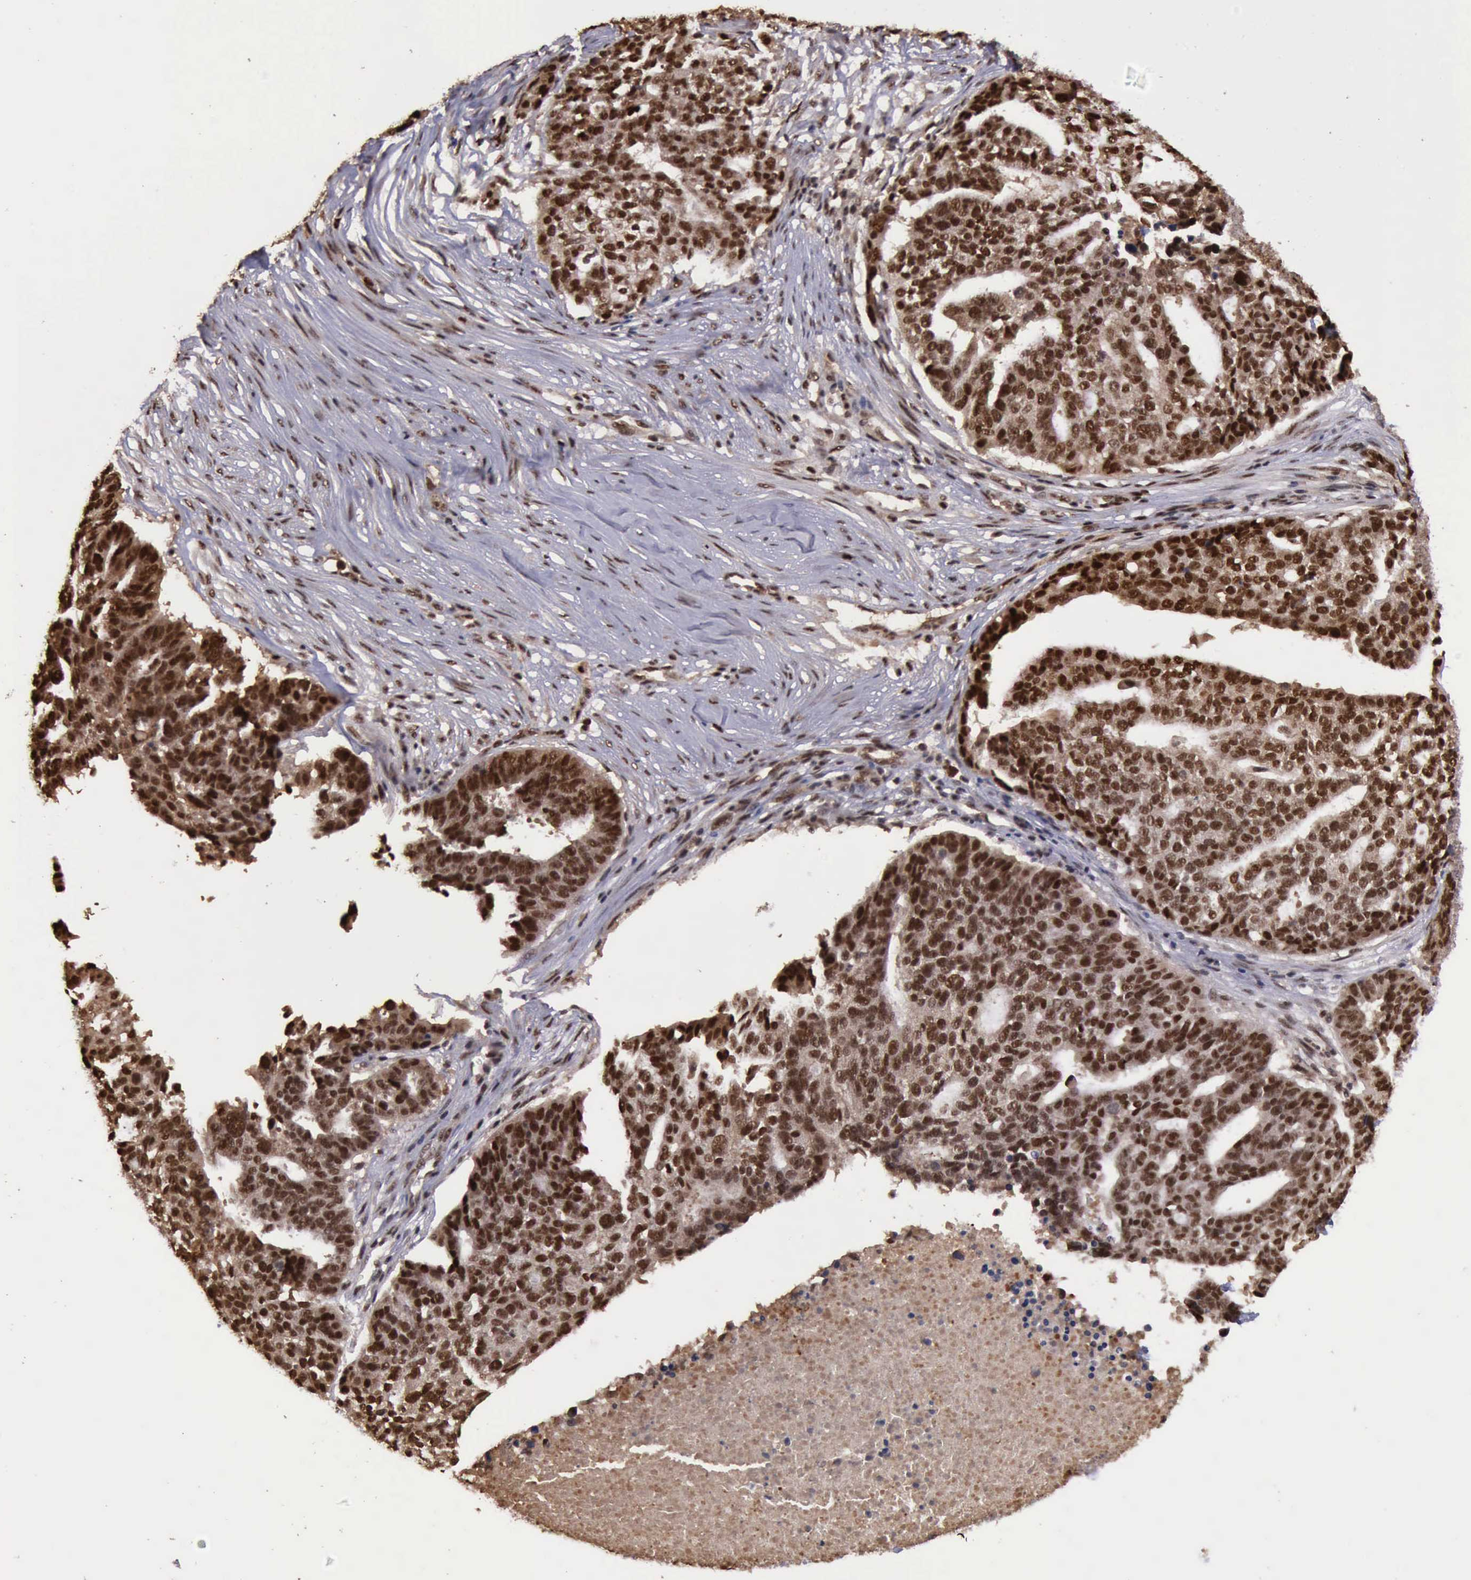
{"staining": {"intensity": "strong", "quantity": ">75%", "location": "cytoplasmic/membranous,nuclear"}, "tissue": "ovarian cancer", "cell_type": "Tumor cells", "image_type": "cancer", "snomed": [{"axis": "morphology", "description": "Cystadenocarcinoma, serous, NOS"}, {"axis": "topography", "description": "Ovary"}], "caption": "Immunohistochemistry (IHC) (DAB) staining of ovarian cancer exhibits strong cytoplasmic/membranous and nuclear protein positivity in approximately >75% of tumor cells.", "gene": "TRMT2A", "patient": {"sex": "female", "age": 59}}